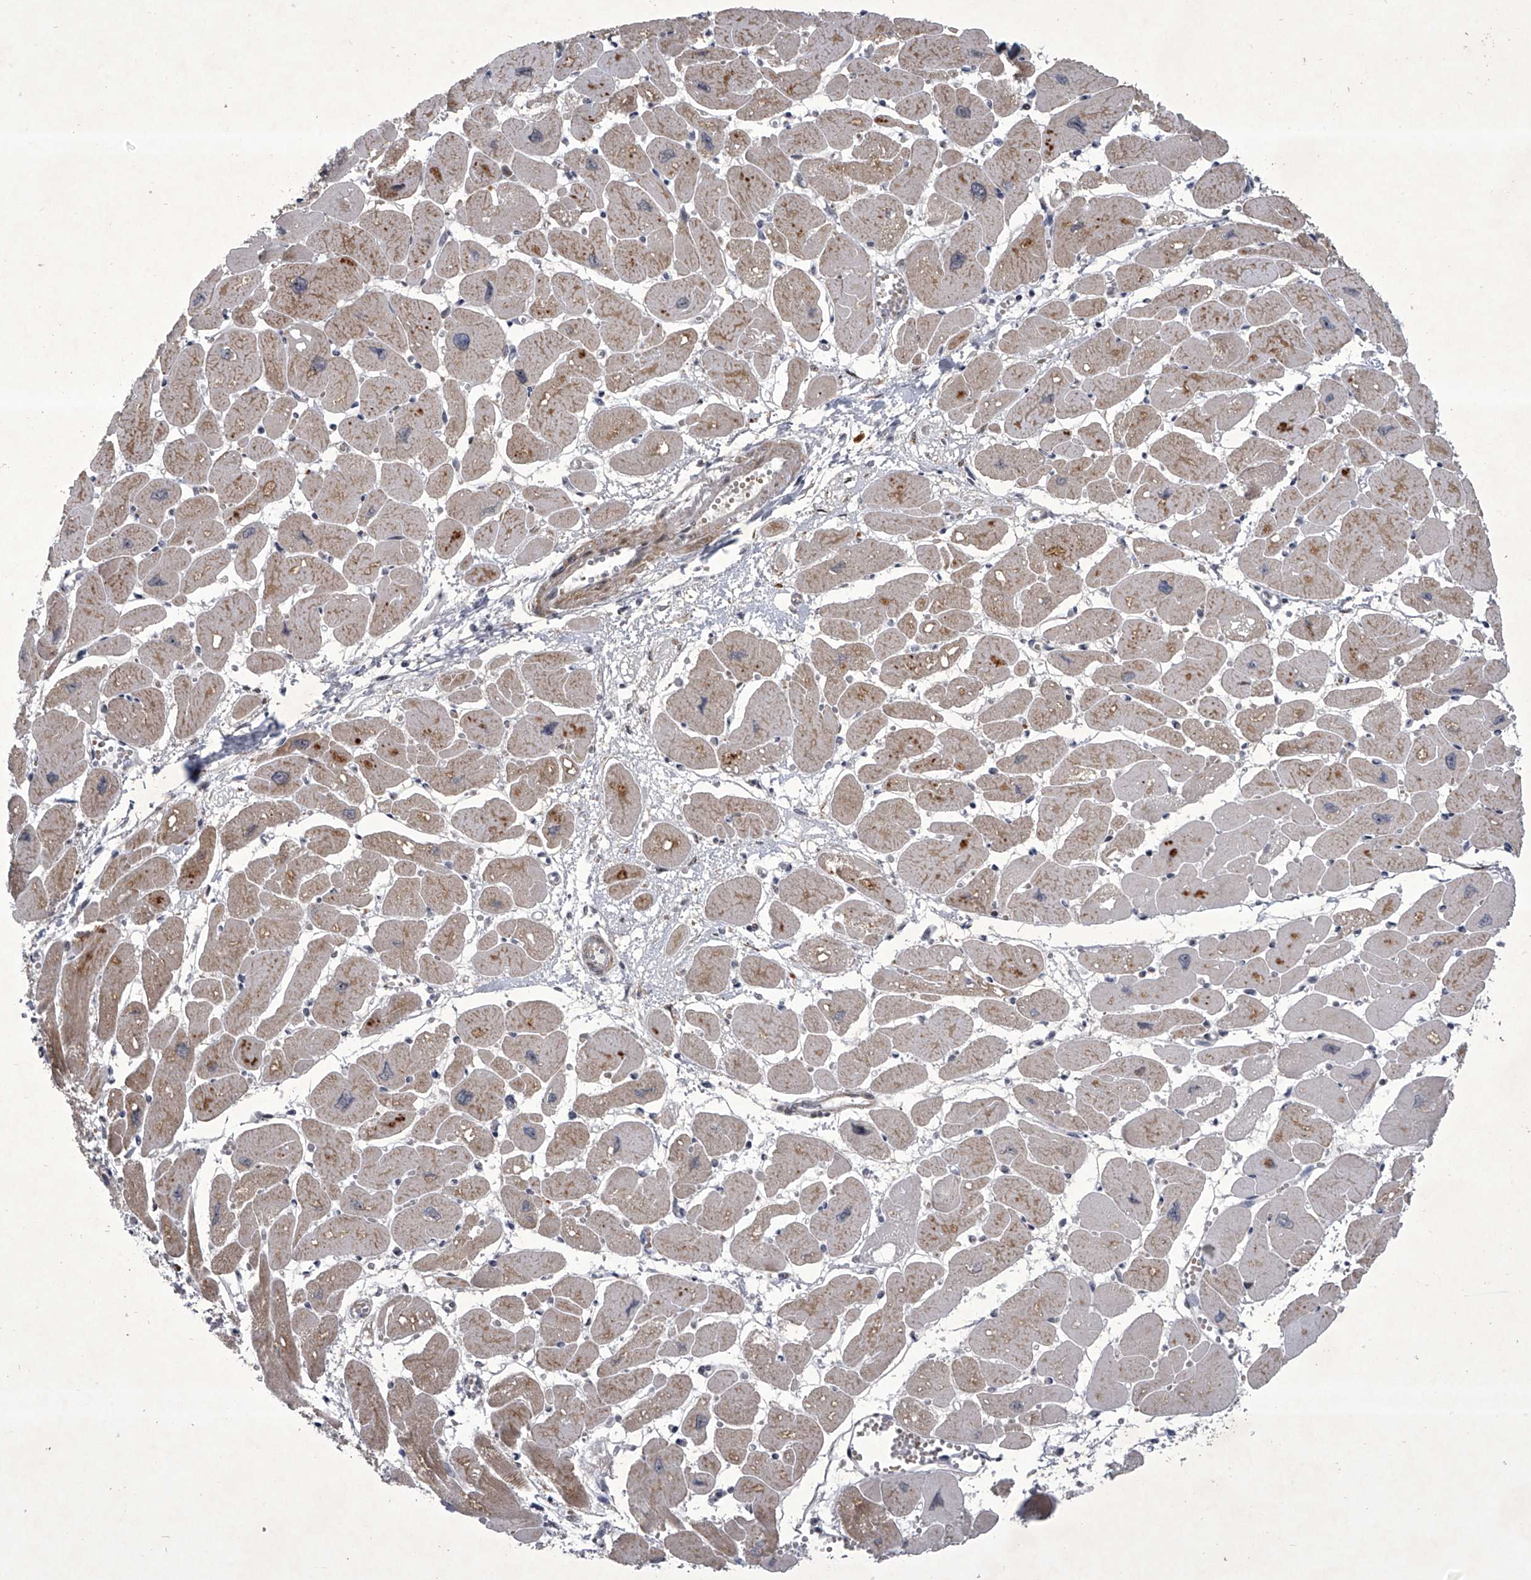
{"staining": {"intensity": "moderate", "quantity": "25%-75%", "location": "cytoplasmic/membranous"}, "tissue": "heart muscle", "cell_type": "Cardiomyocytes", "image_type": "normal", "snomed": [{"axis": "morphology", "description": "Normal tissue, NOS"}, {"axis": "topography", "description": "Heart"}], "caption": "Protein expression analysis of unremarkable human heart muscle reveals moderate cytoplasmic/membranous positivity in approximately 25%-75% of cardiomyocytes.", "gene": "MLLT1", "patient": {"sex": "female", "age": 54}}